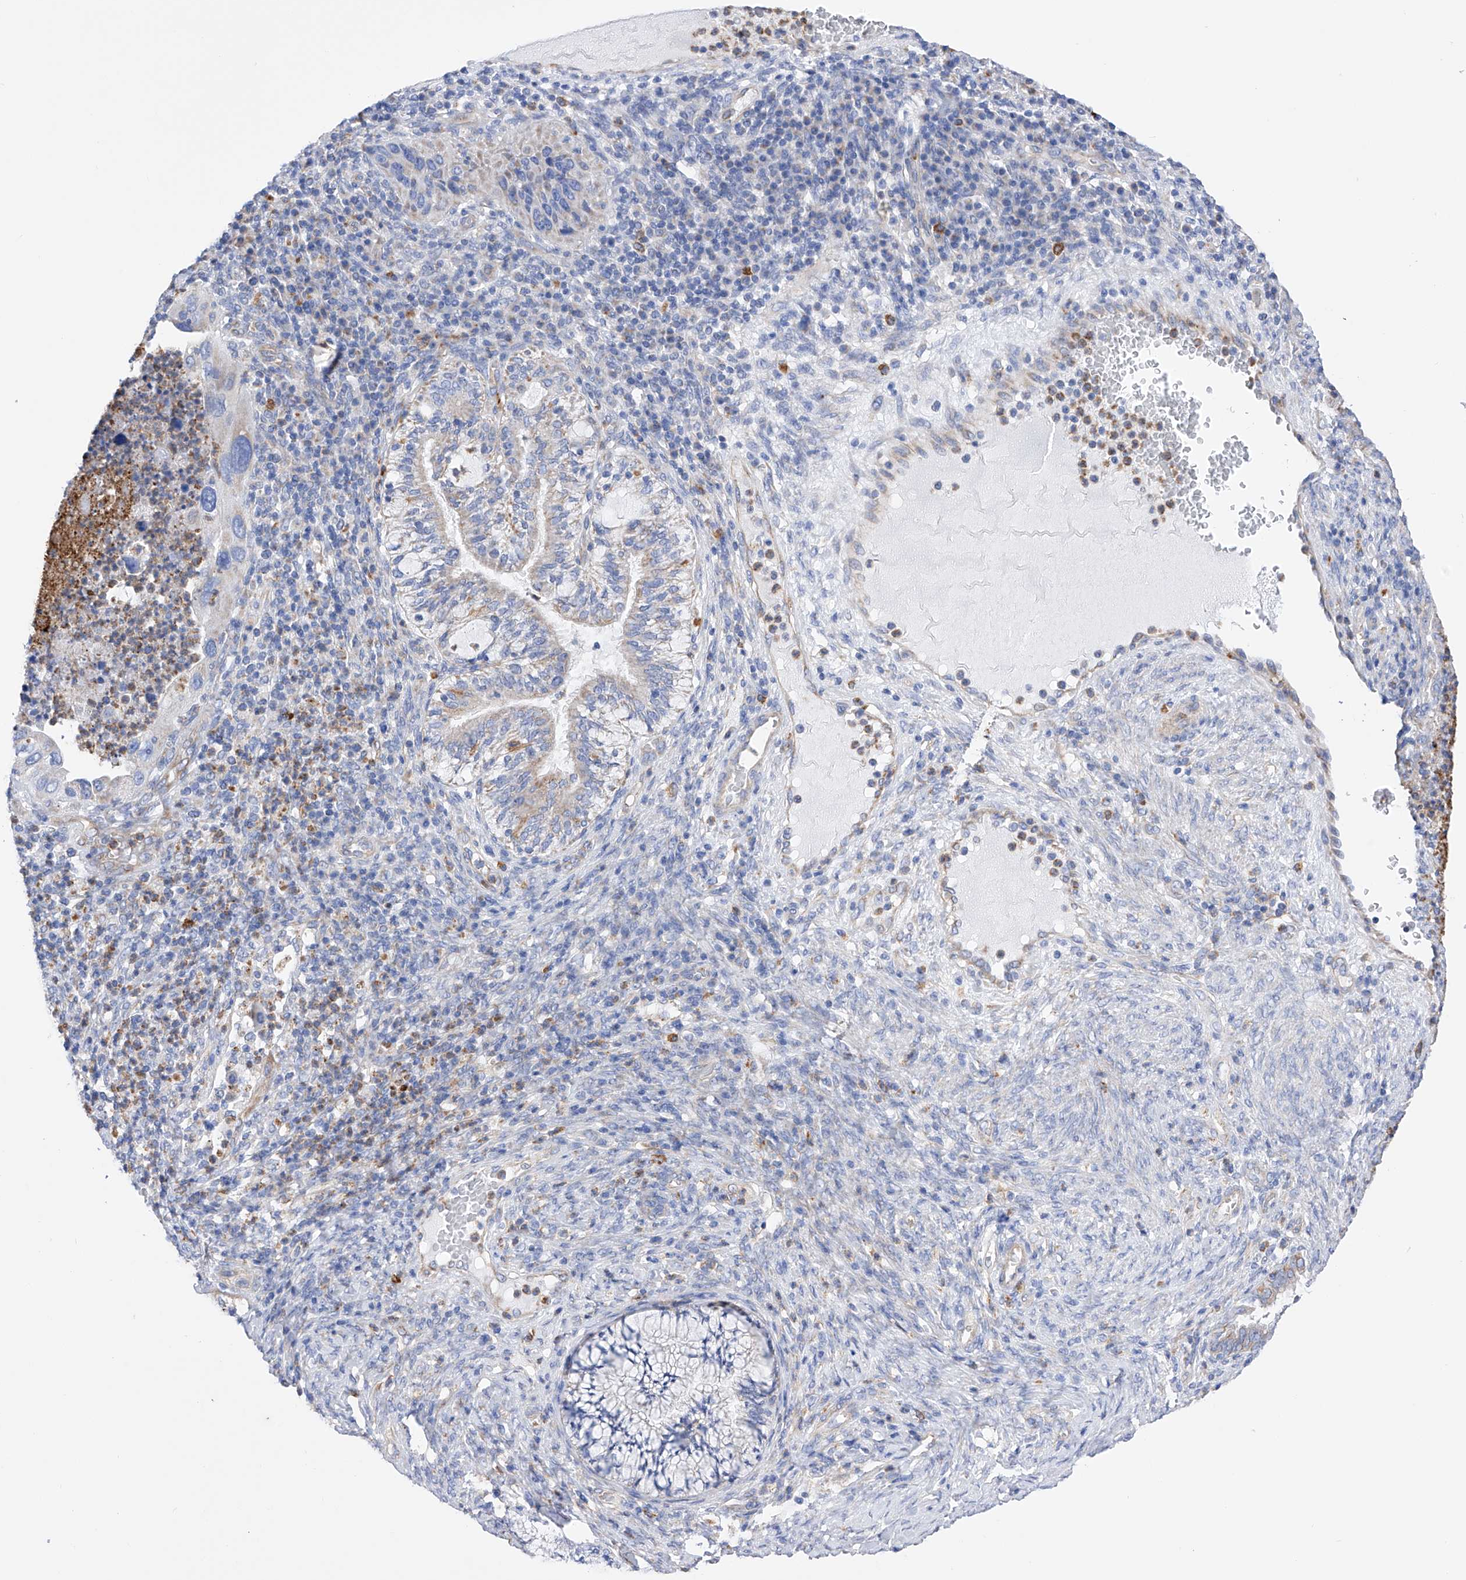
{"staining": {"intensity": "negative", "quantity": "none", "location": "none"}, "tissue": "cervical cancer", "cell_type": "Tumor cells", "image_type": "cancer", "snomed": [{"axis": "morphology", "description": "Squamous cell carcinoma, NOS"}, {"axis": "topography", "description": "Cervix"}], "caption": "Immunohistochemical staining of human squamous cell carcinoma (cervical) shows no significant expression in tumor cells. (Immunohistochemistry, brightfield microscopy, high magnification).", "gene": "FLG", "patient": {"sex": "female", "age": 38}}